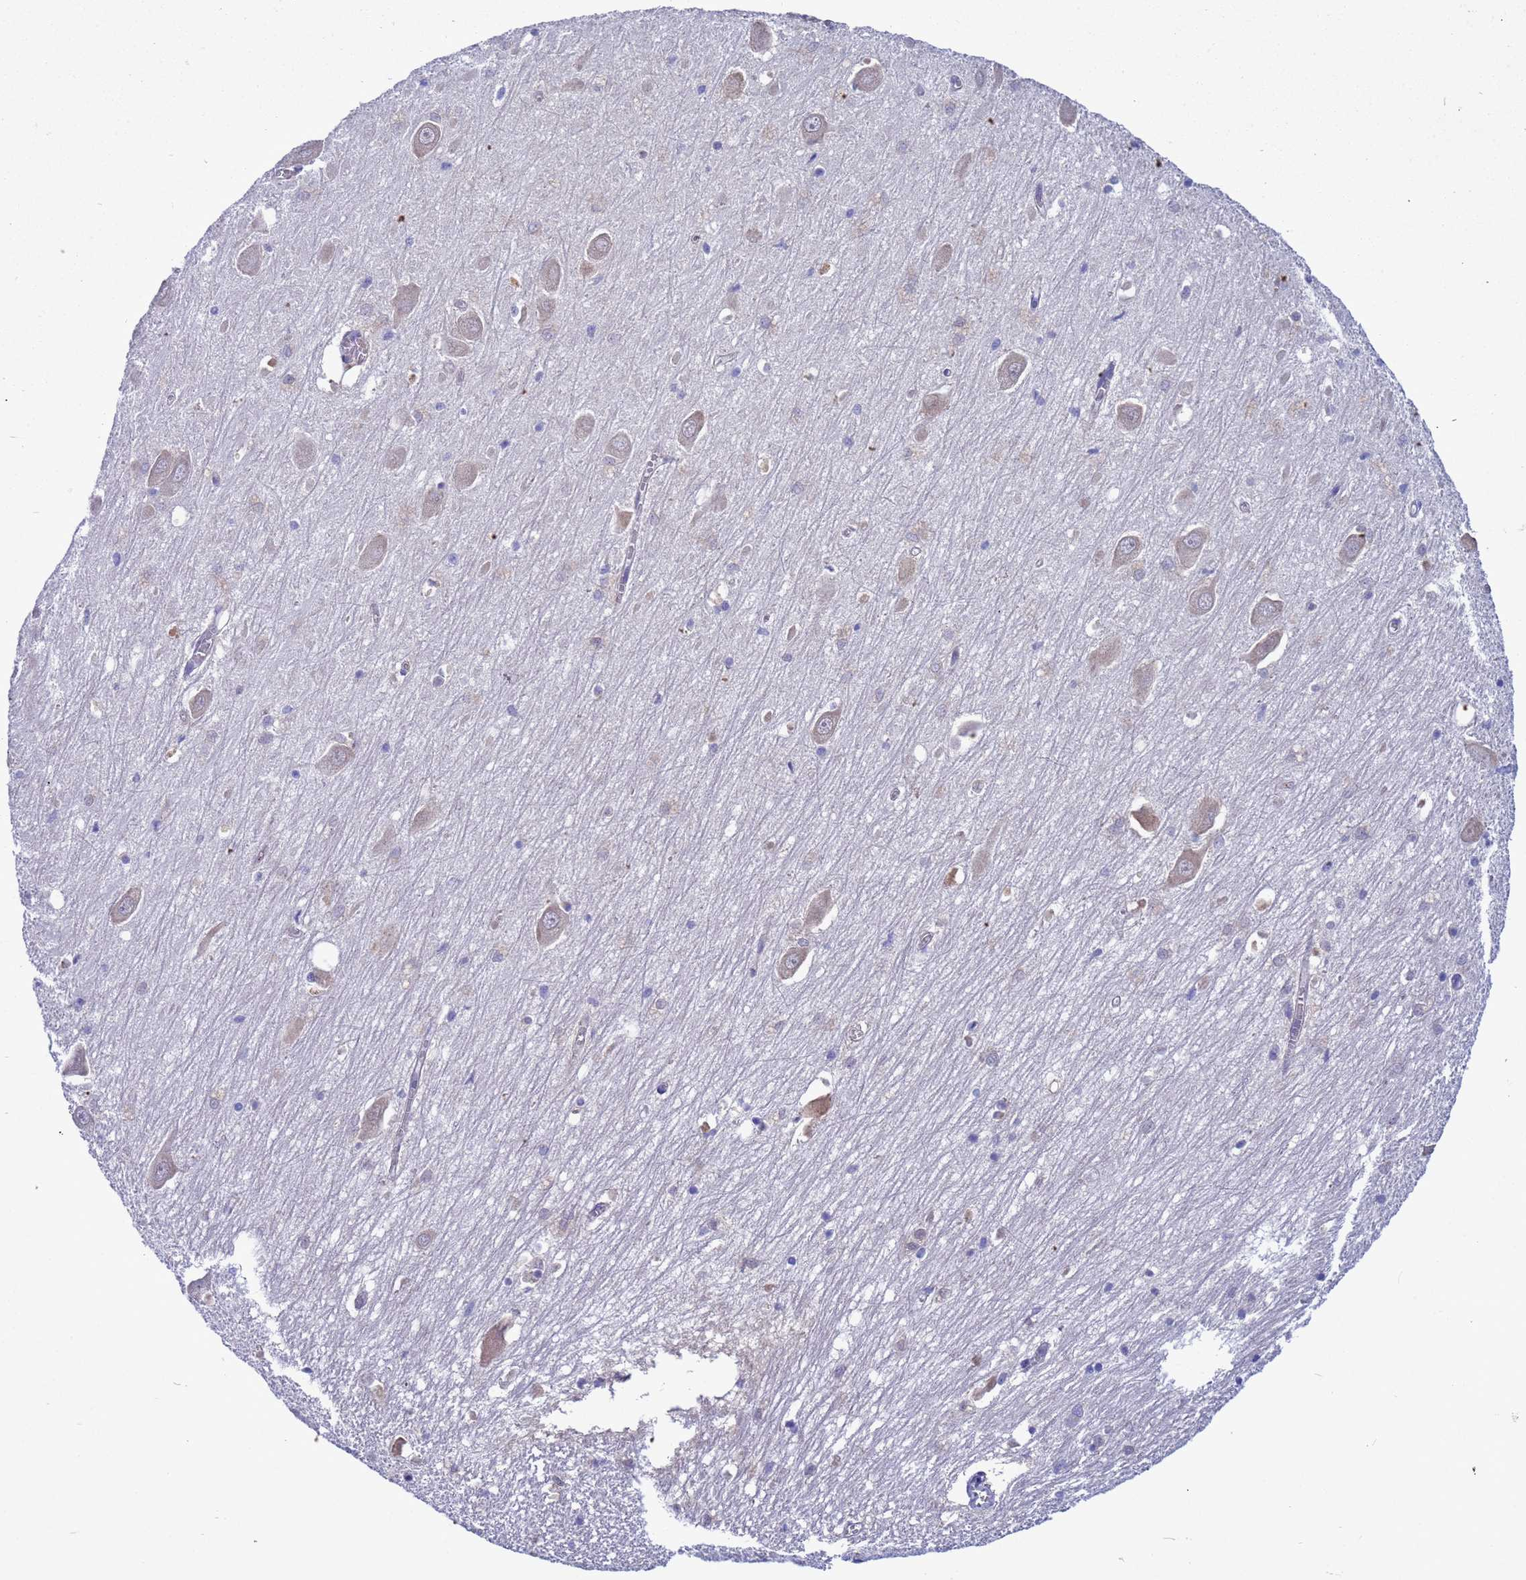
{"staining": {"intensity": "moderate", "quantity": "<25%", "location": "cytoplasmic/membranous,nuclear"}, "tissue": "hippocampus", "cell_type": "Glial cells", "image_type": "normal", "snomed": [{"axis": "morphology", "description": "Normal tissue, NOS"}, {"axis": "topography", "description": "Hippocampus"}], "caption": "A low amount of moderate cytoplasmic/membranous,nuclear staining is identified in about <25% of glial cells in normal hippocampus.", "gene": "H1", "patient": {"sex": "male", "age": 70}}